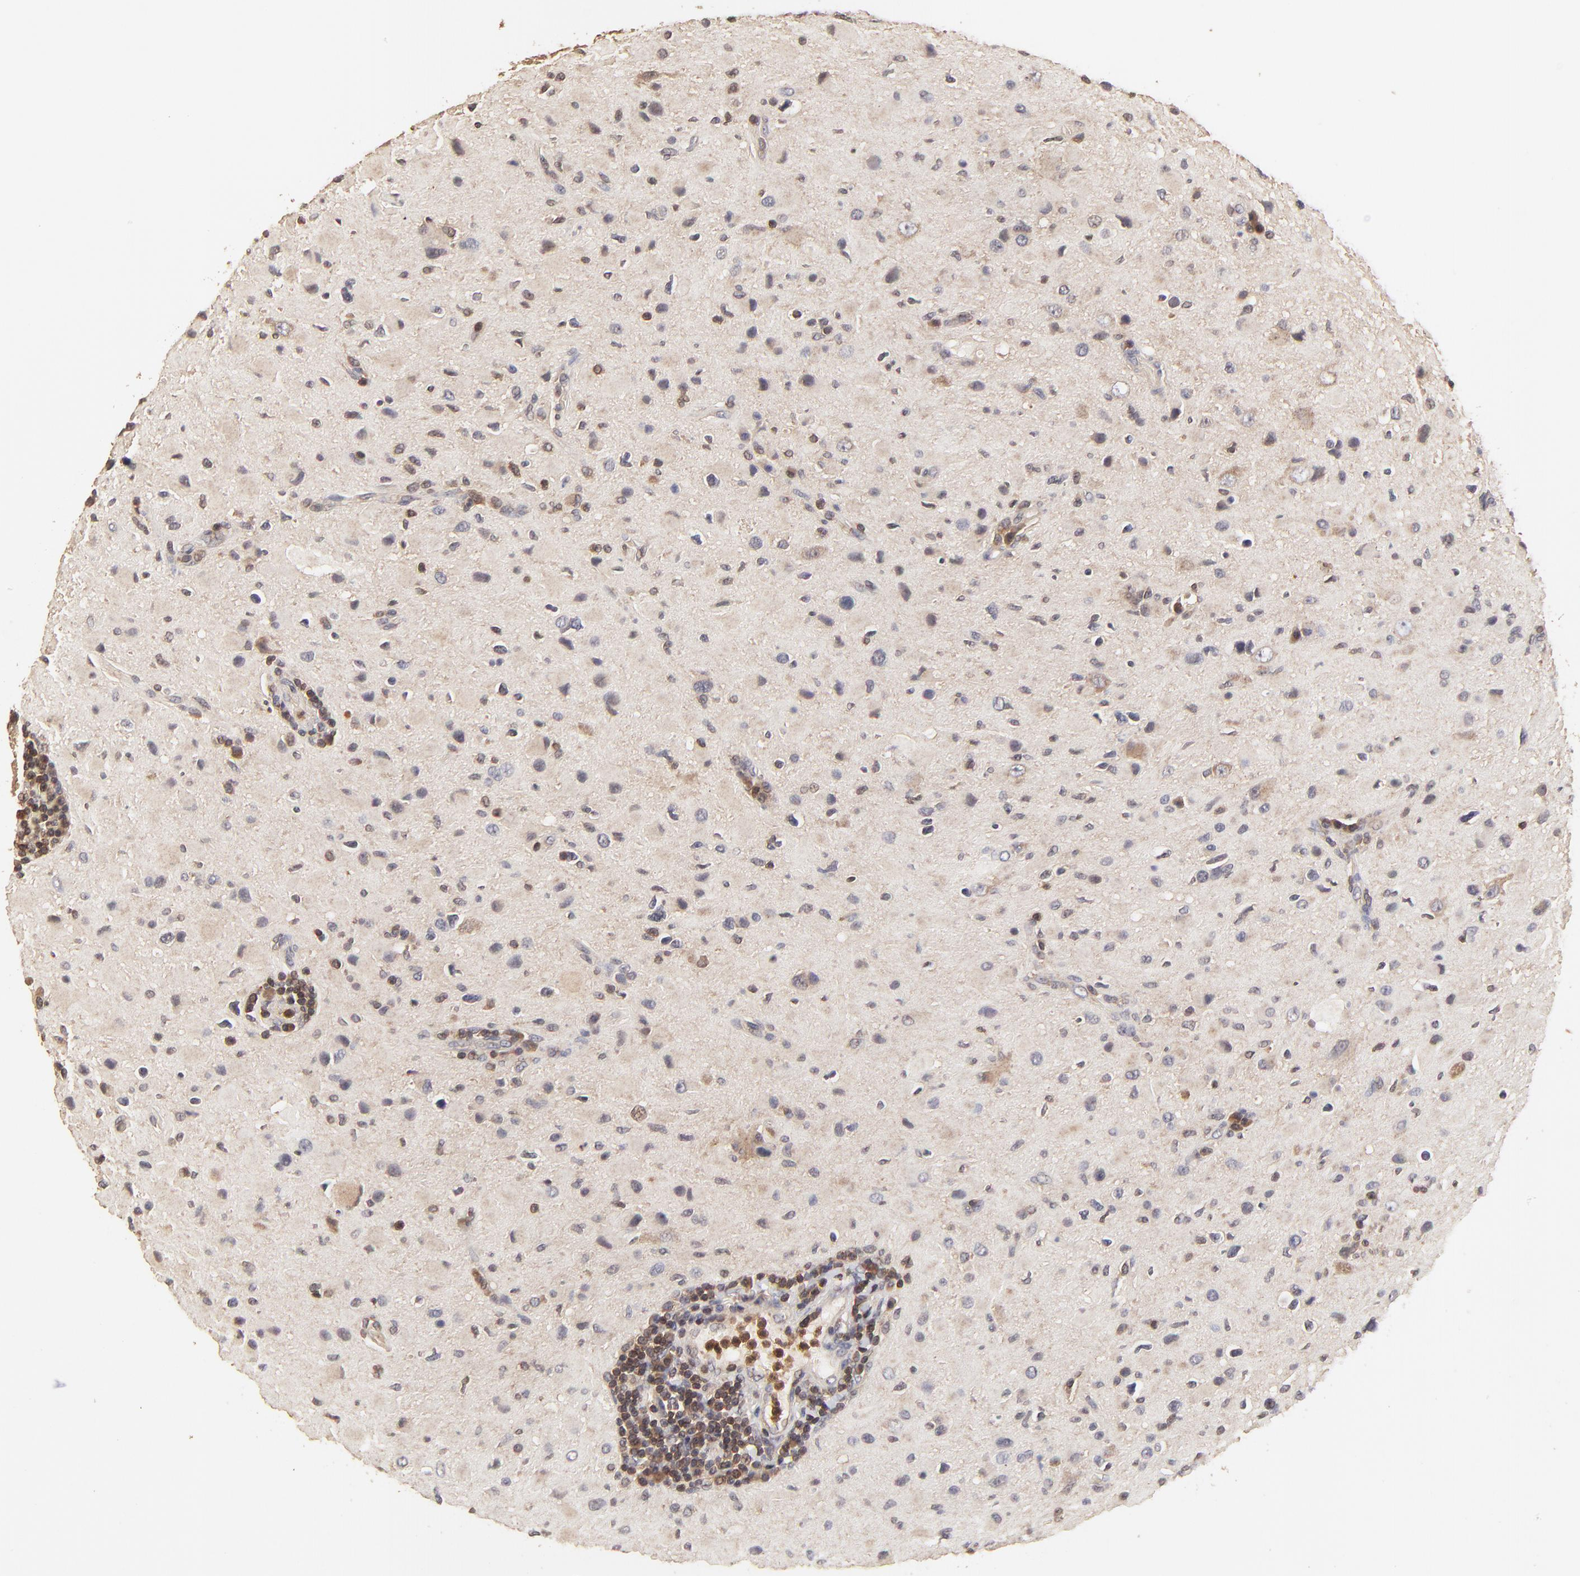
{"staining": {"intensity": "moderate", "quantity": "25%-75%", "location": "cytoplasmic/membranous"}, "tissue": "glioma", "cell_type": "Tumor cells", "image_type": "cancer", "snomed": [{"axis": "morphology", "description": "Glioma, malignant, Low grade"}, {"axis": "topography", "description": "Brain"}], "caption": "This is a micrograph of immunohistochemistry staining of glioma, which shows moderate positivity in the cytoplasmic/membranous of tumor cells.", "gene": "STON2", "patient": {"sex": "female", "age": 32}}